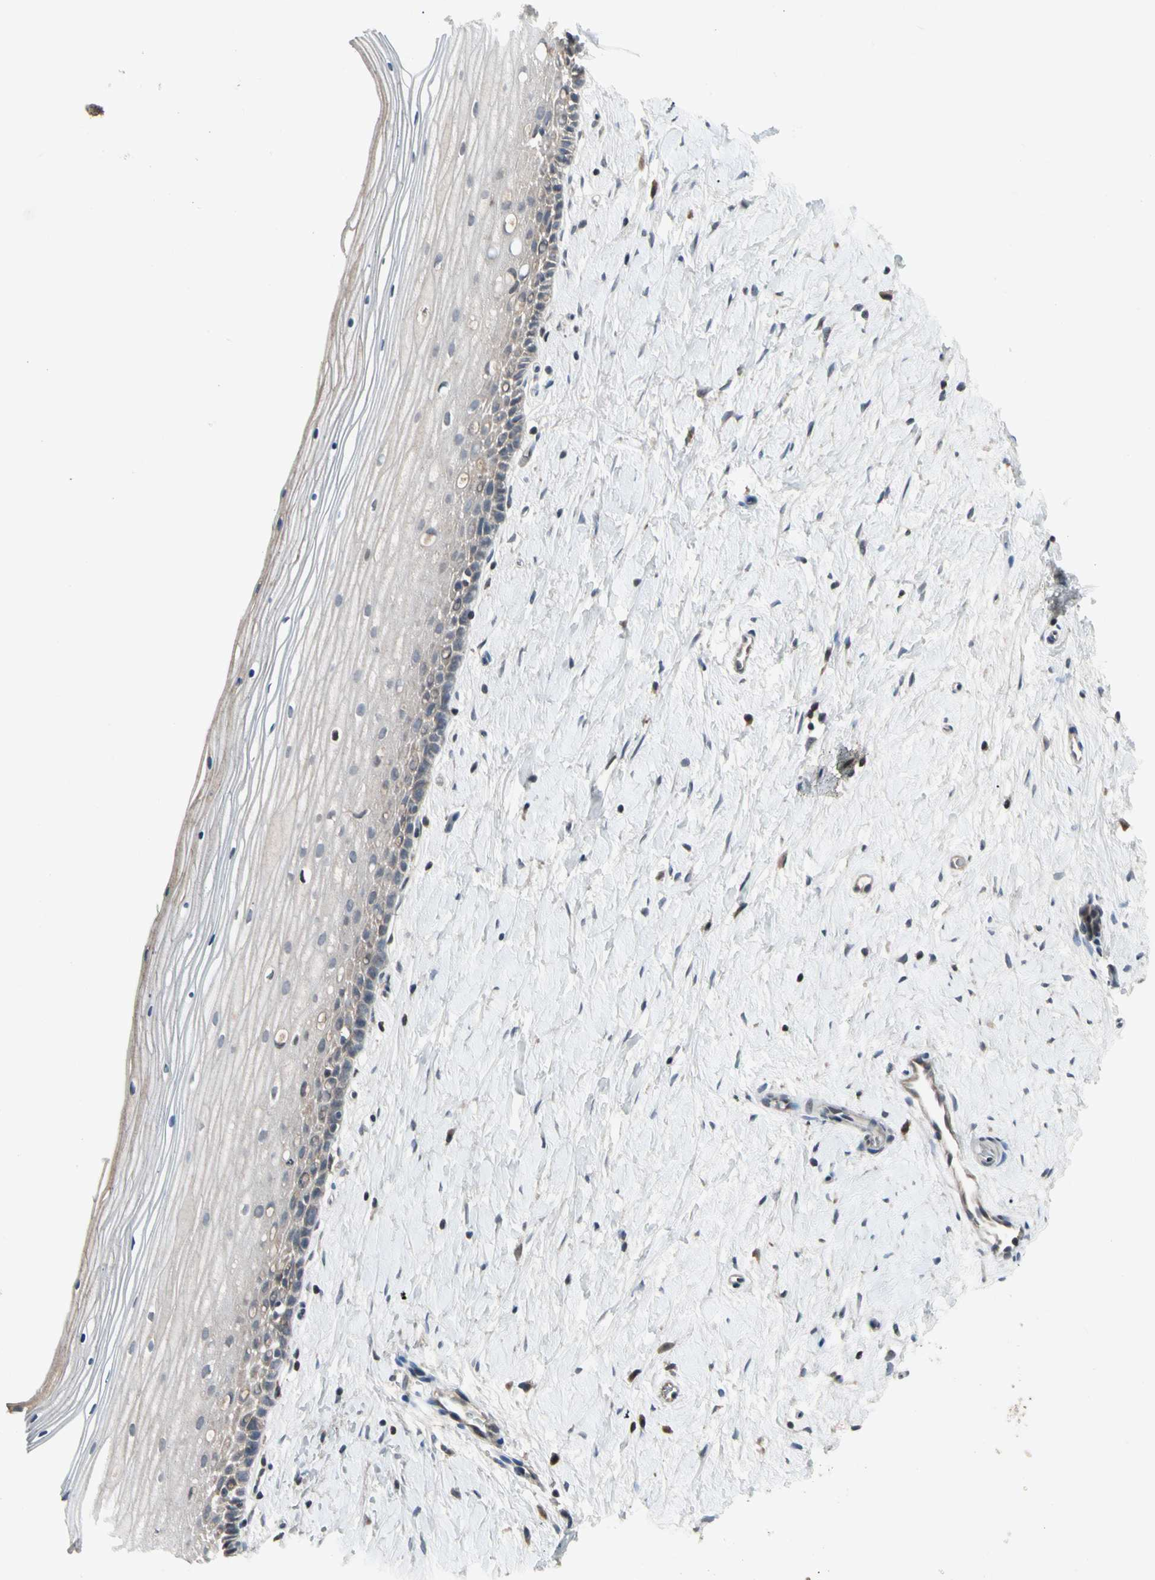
{"staining": {"intensity": "weak", "quantity": "25%-75%", "location": "cytoplasmic/membranous"}, "tissue": "cervix", "cell_type": "Glandular cells", "image_type": "normal", "snomed": [{"axis": "morphology", "description": "Normal tissue, NOS"}, {"axis": "topography", "description": "Cervix"}], "caption": "Cervix was stained to show a protein in brown. There is low levels of weak cytoplasmic/membranous staining in about 25%-75% of glandular cells. The protein of interest is shown in brown color, while the nuclei are stained blue.", "gene": "NMI", "patient": {"sex": "female", "age": 39}}